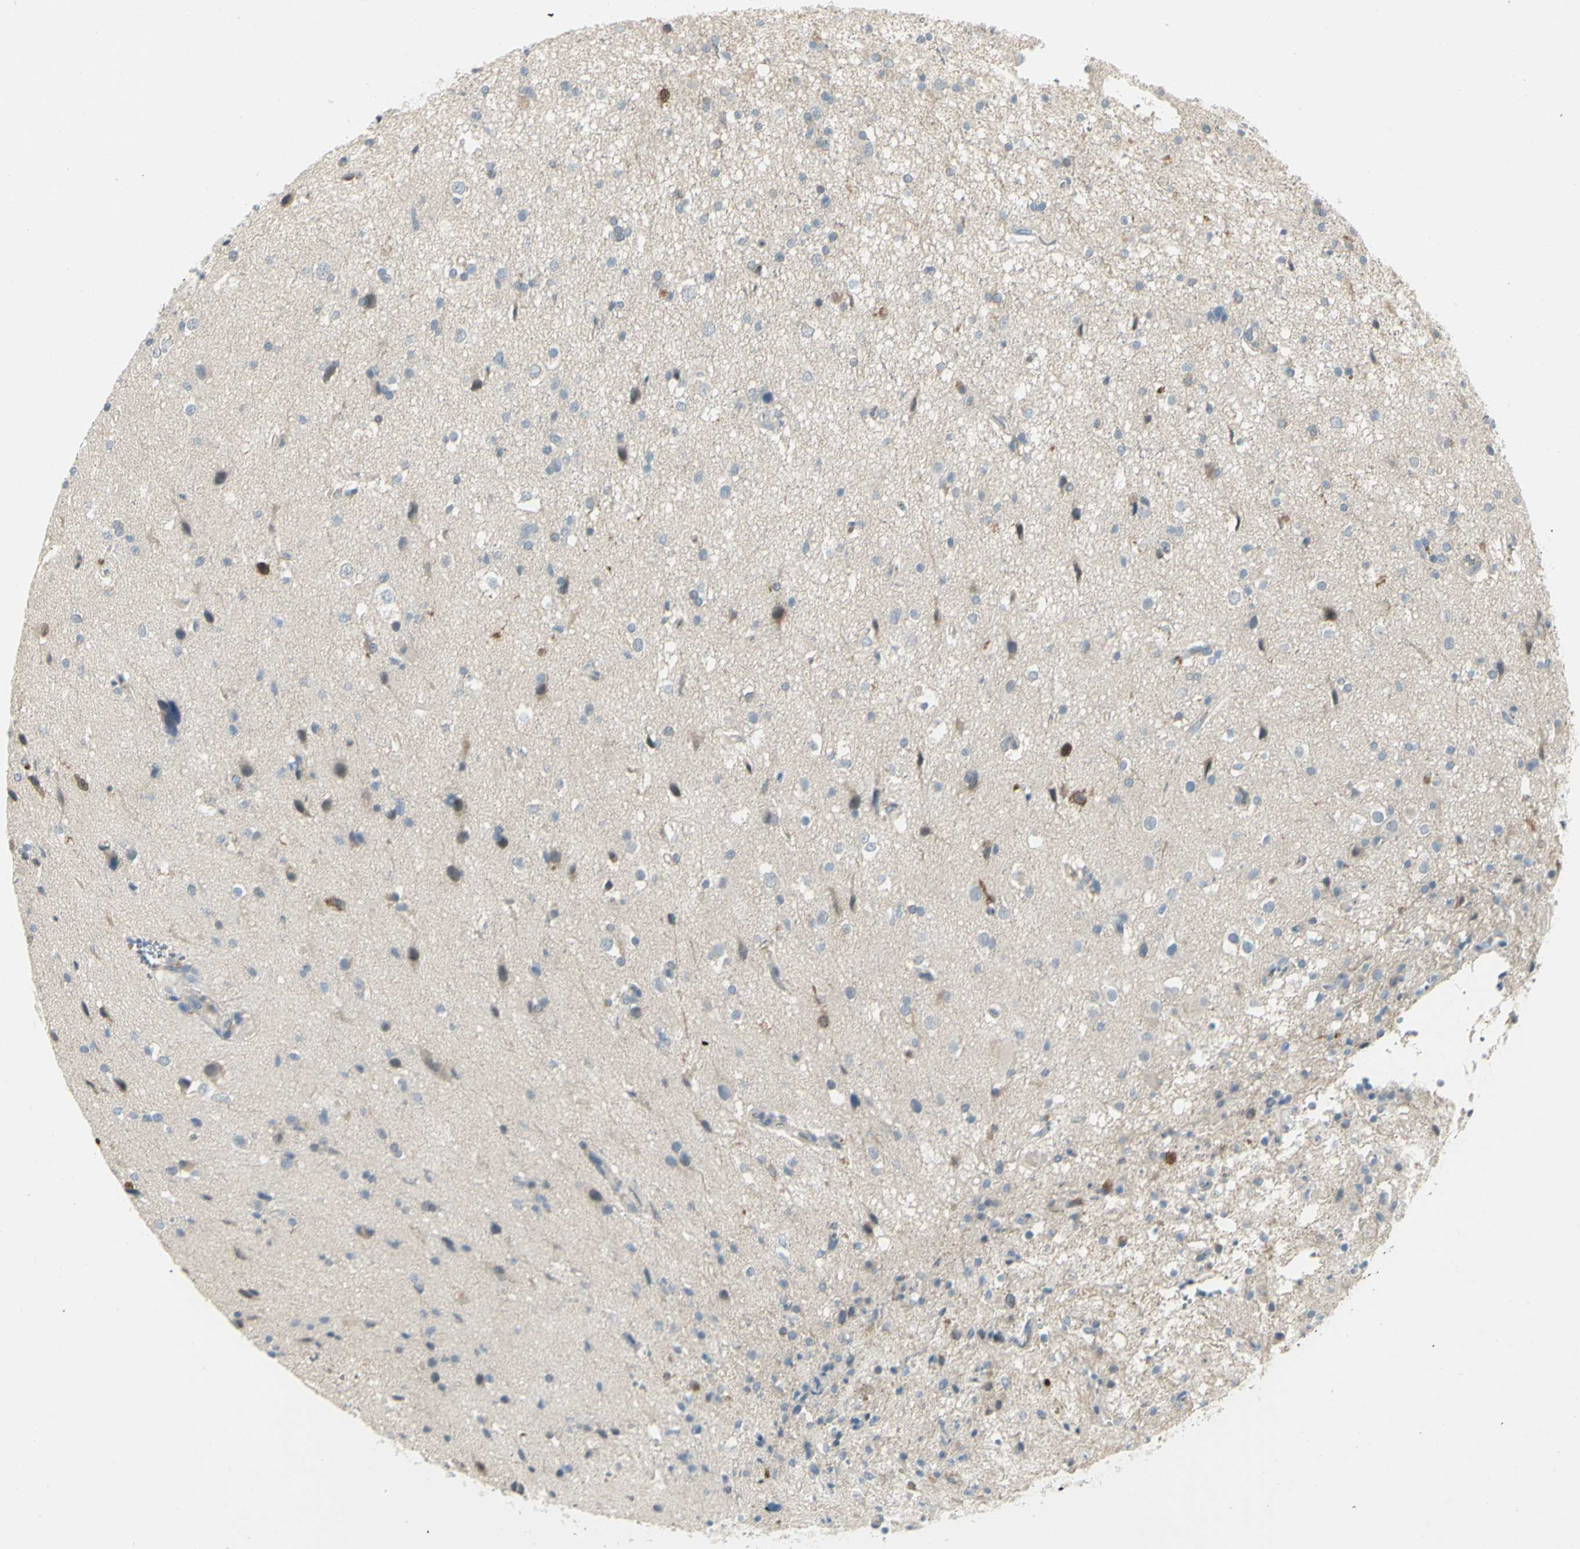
{"staining": {"intensity": "strong", "quantity": "<25%", "location": "cytoplasmic/membranous"}, "tissue": "glioma", "cell_type": "Tumor cells", "image_type": "cancer", "snomed": [{"axis": "morphology", "description": "Glioma, malignant, High grade"}, {"axis": "topography", "description": "Brain"}], "caption": "There is medium levels of strong cytoplasmic/membranous staining in tumor cells of glioma, as demonstrated by immunohistochemical staining (brown color).", "gene": "CCNB2", "patient": {"sex": "male", "age": 33}}